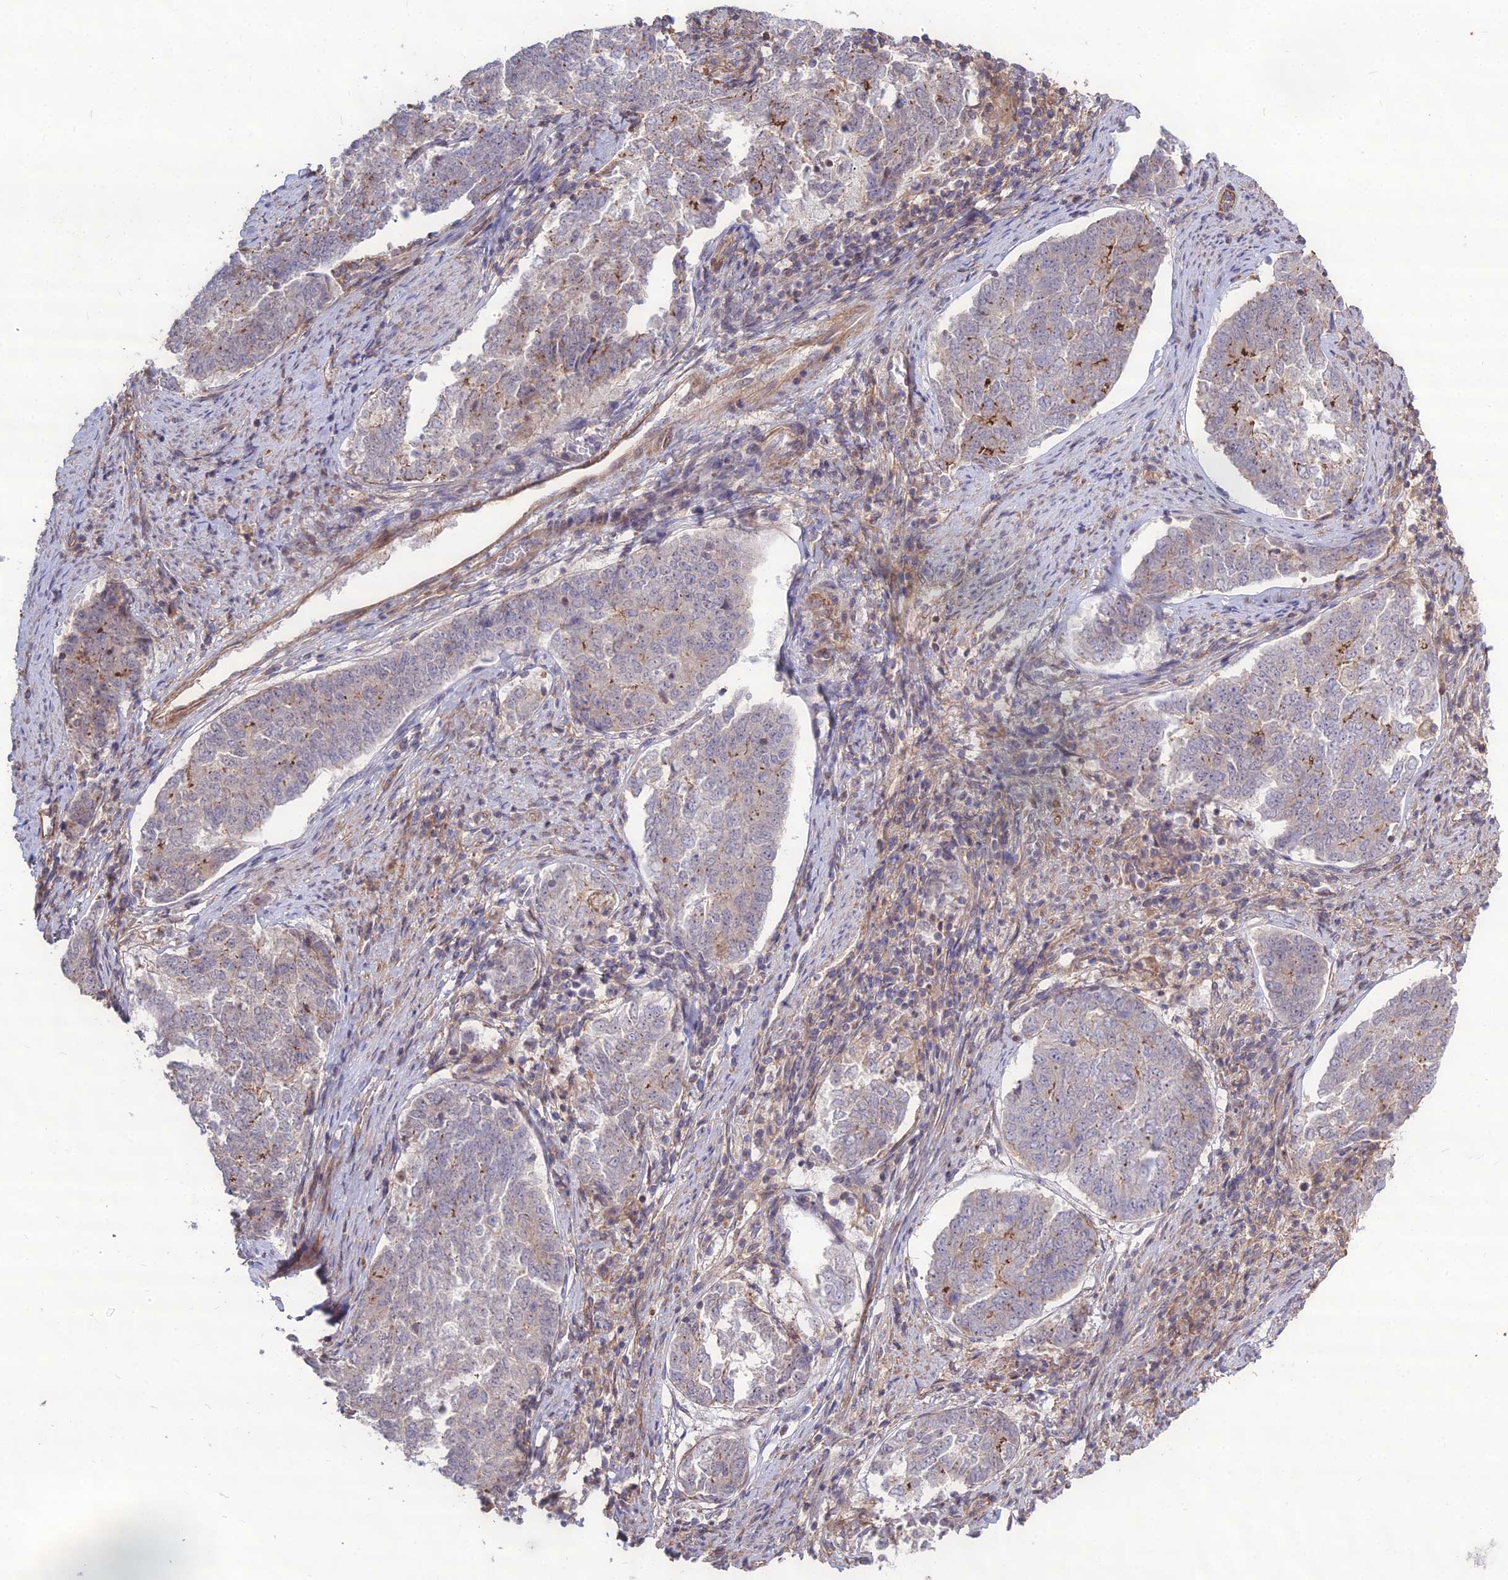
{"staining": {"intensity": "moderate", "quantity": "<25%", "location": "cytoplasmic/membranous"}, "tissue": "endometrial cancer", "cell_type": "Tumor cells", "image_type": "cancer", "snomed": [{"axis": "morphology", "description": "Adenocarcinoma, NOS"}, {"axis": "topography", "description": "Endometrium"}], "caption": "A brown stain labels moderate cytoplasmic/membranous expression of a protein in endometrial cancer tumor cells. (DAB IHC with brightfield microscopy, high magnification).", "gene": "TSPYL2", "patient": {"sex": "female", "age": 80}}